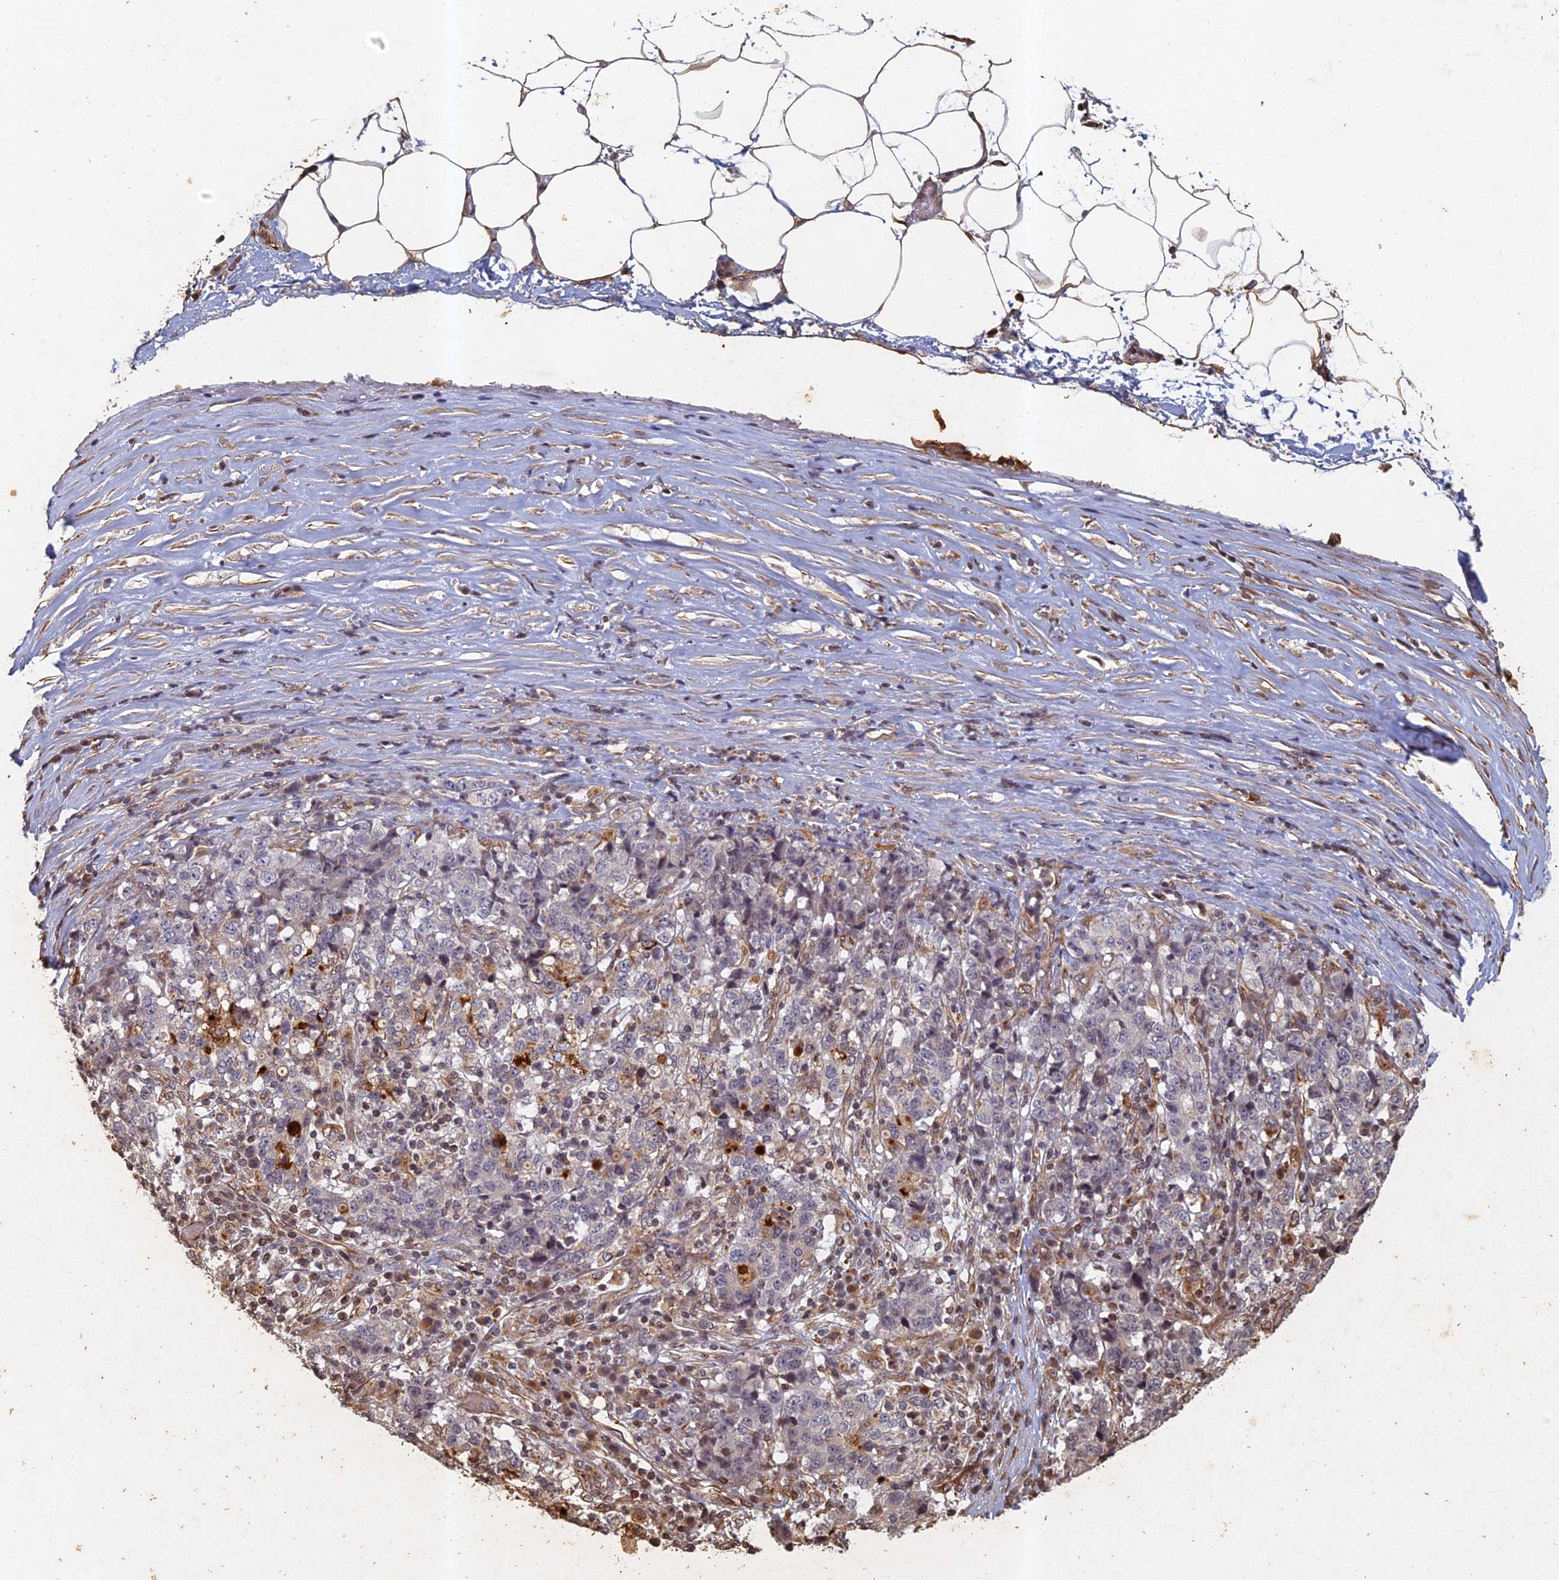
{"staining": {"intensity": "negative", "quantity": "none", "location": "none"}, "tissue": "stomach cancer", "cell_type": "Tumor cells", "image_type": "cancer", "snomed": [{"axis": "morphology", "description": "Adenocarcinoma, NOS"}, {"axis": "topography", "description": "Stomach"}], "caption": "Tumor cells are negative for protein expression in human adenocarcinoma (stomach). (DAB (3,3'-diaminobenzidine) IHC visualized using brightfield microscopy, high magnification).", "gene": "ABCB10", "patient": {"sex": "male", "age": 59}}